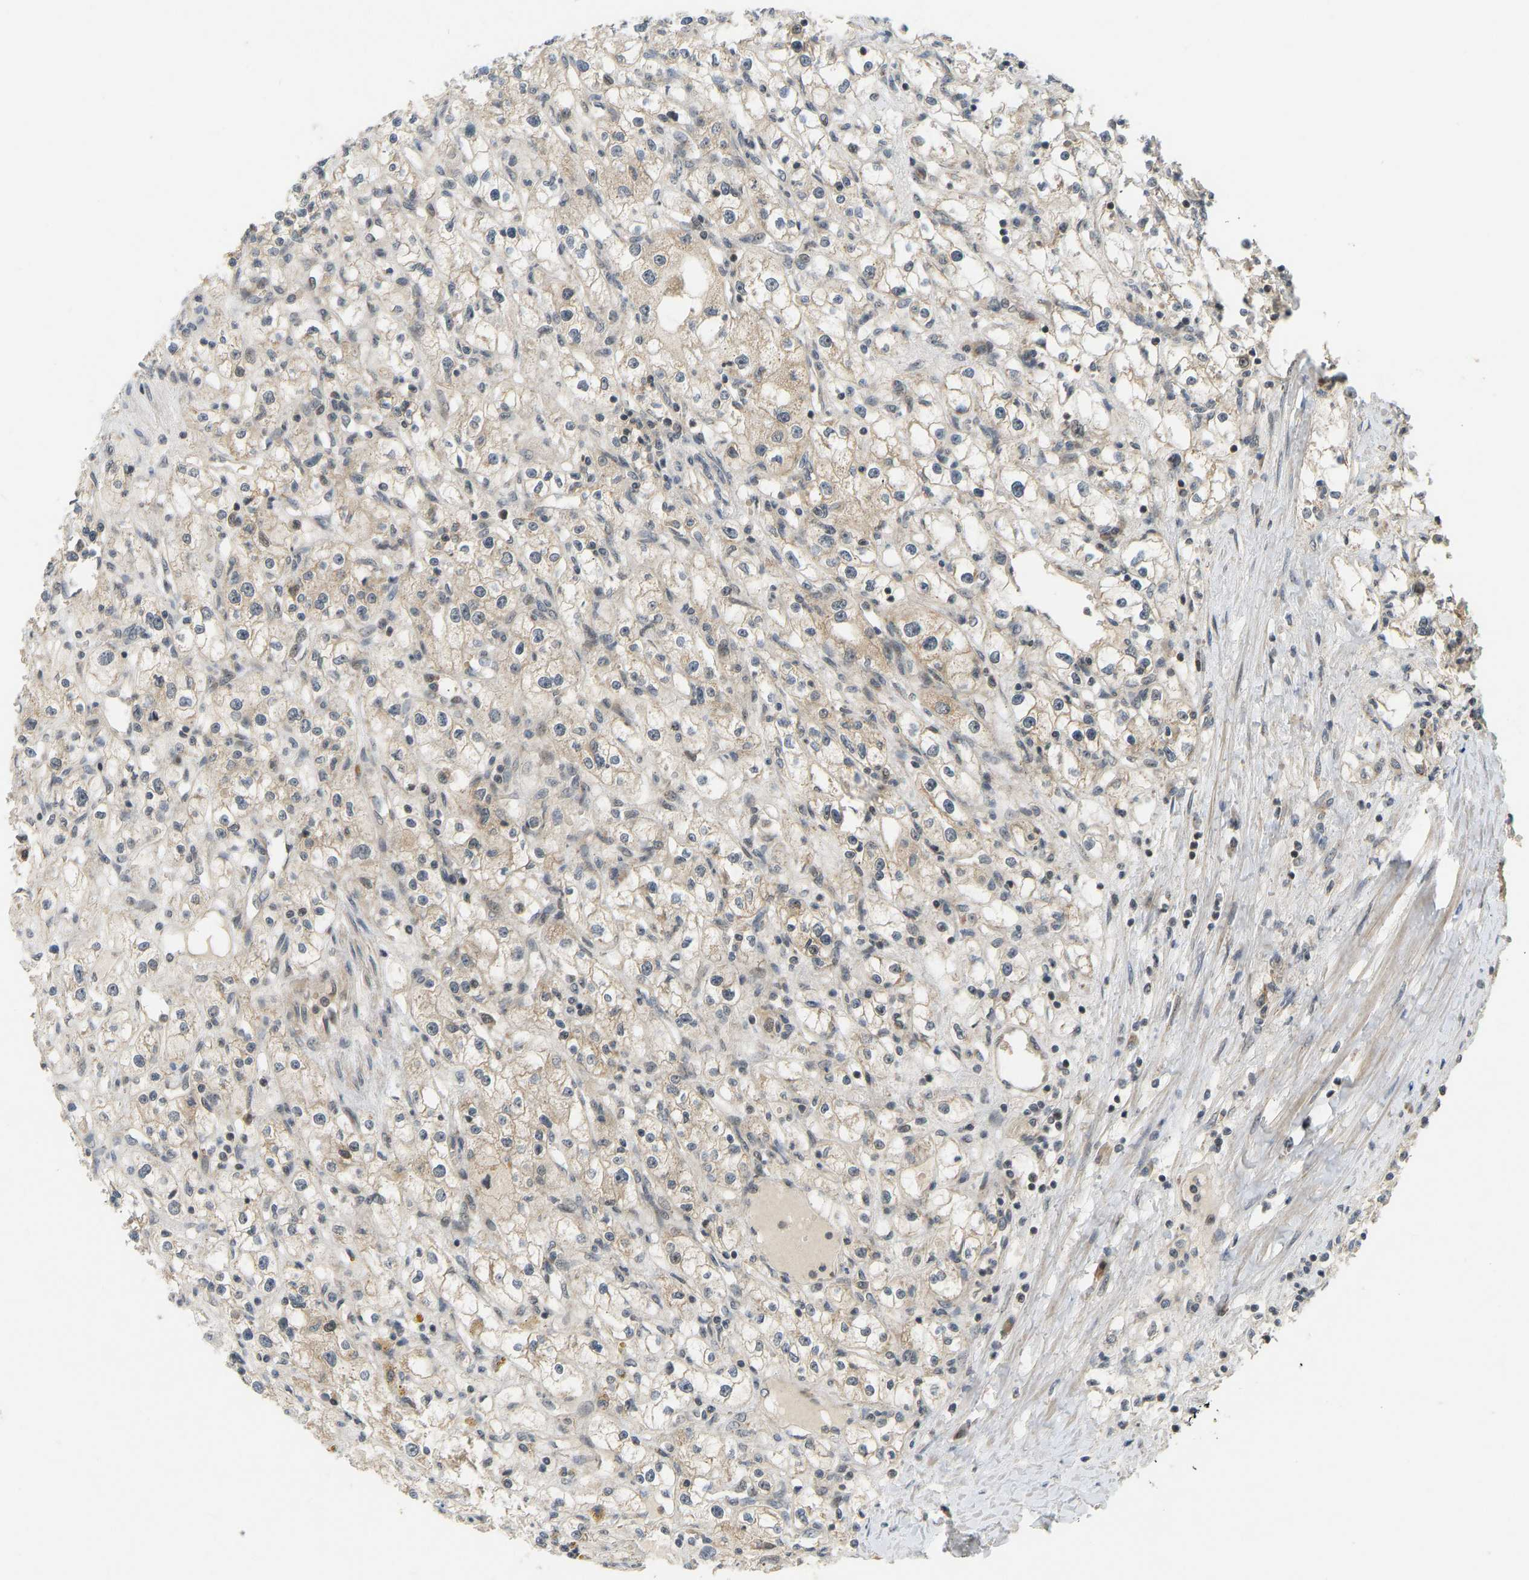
{"staining": {"intensity": "weak", "quantity": "25%-75%", "location": "cytoplasmic/membranous"}, "tissue": "renal cancer", "cell_type": "Tumor cells", "image_type": "cancer", "snomed": [{"axis": "morphology", "description": "Adenocarcinoma, NOS"}, {"axis": "topography", "description": "Kidney"}], "caption": "Renal cancer tissue displays weak cytoplasmic/membranous positivity in approximately 25%-75% of tumor cells, visualized by immunohistochemistry. (brown staining indicates protein expression, while blue staining denotes nuclei).", "gene": "ACADS", "patient": {"sex": "male", "age": 56}}